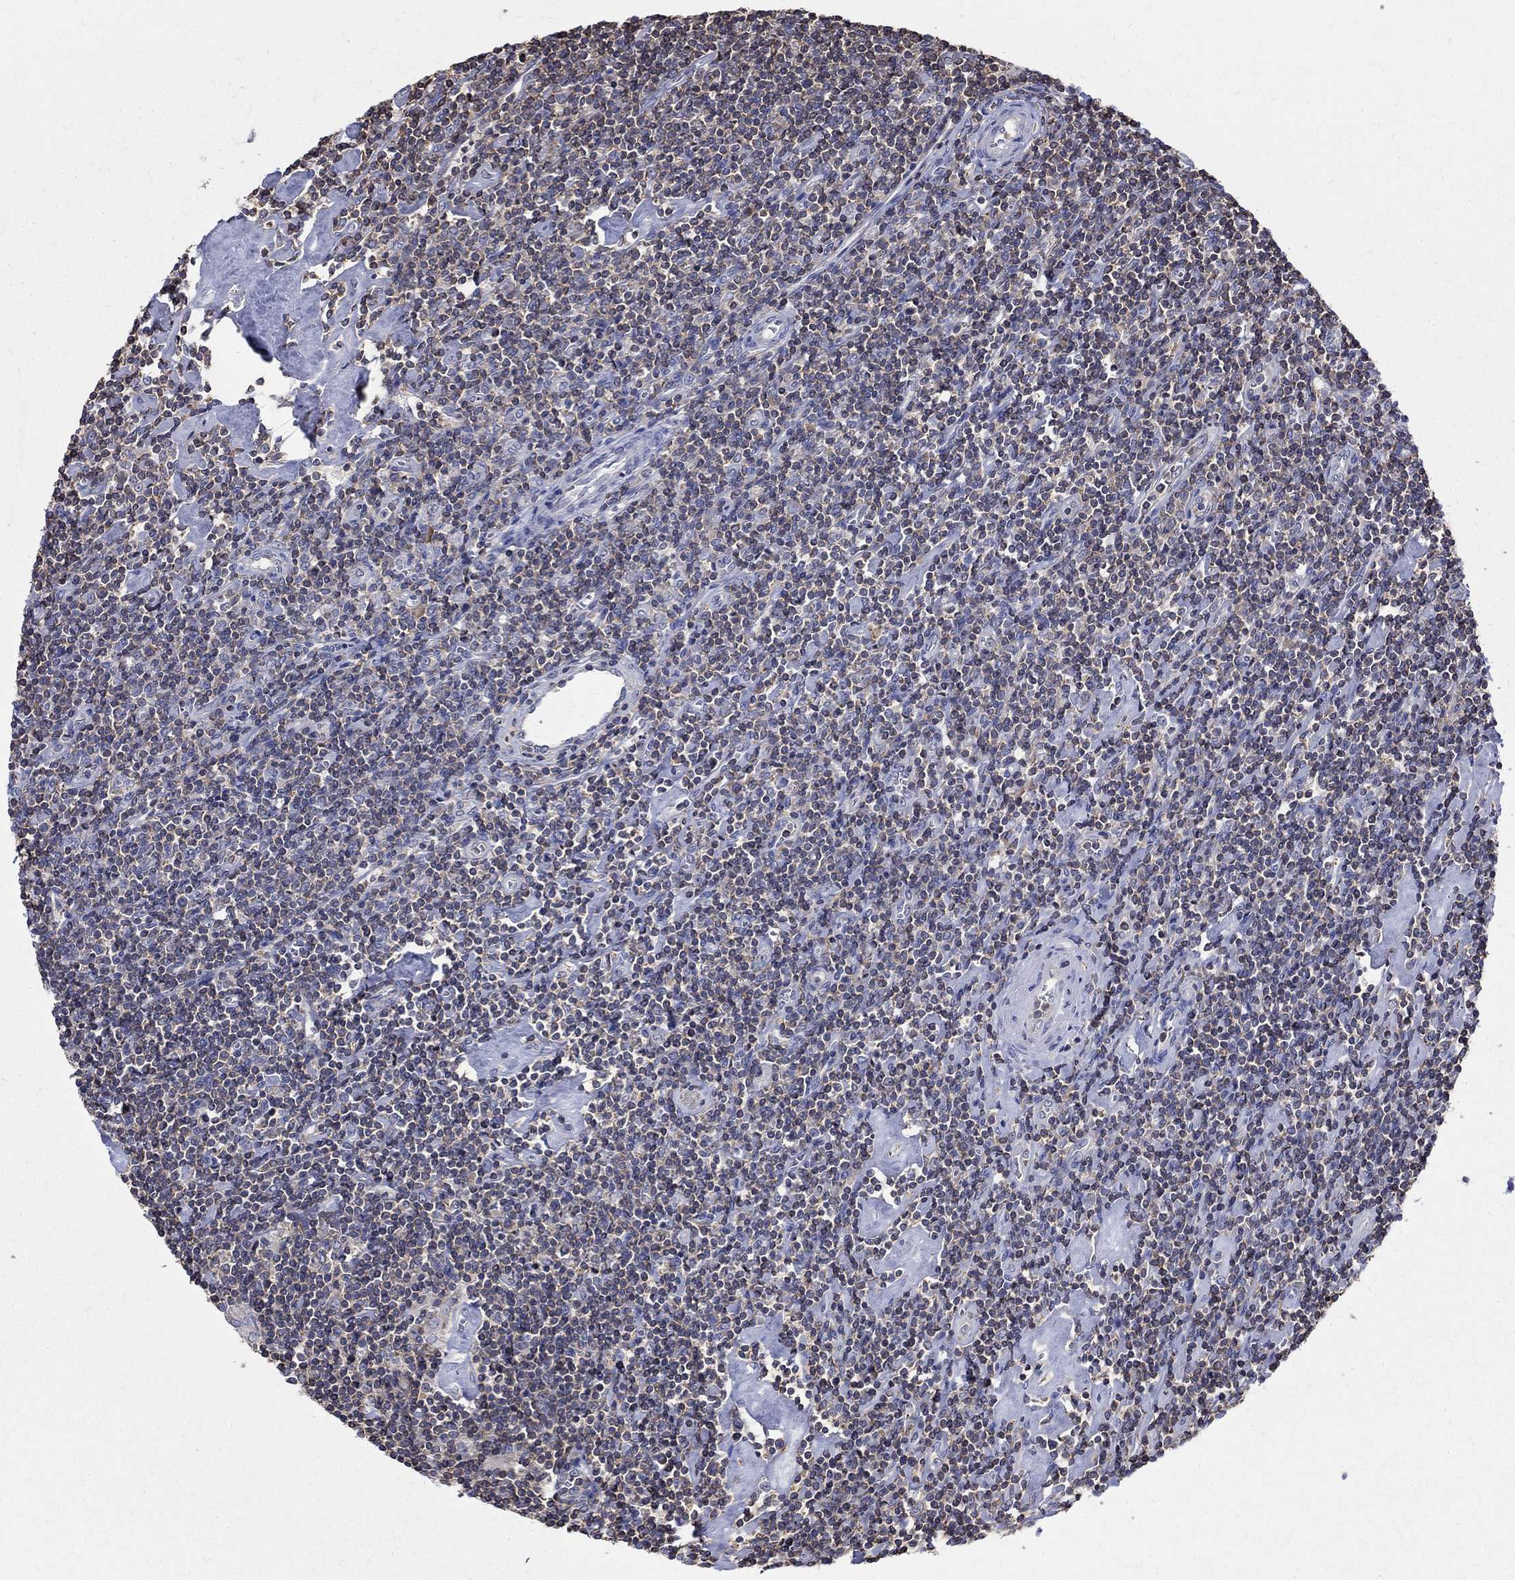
{"staining": {"intensity": "negative", "quantity": "none", "location": "none"}, "tissue": "lymphoma", "cell_type": "Tumor cells", "image_type": "cancer", "snomed": [{"axis": "morphology", "description": "Hodgkin's disease, NOS"}, {"axis": "topography", "description": "Lymph node"}], "caption": "Micrograph shows no significant protein staining in tumor cells of lymphoma.", "gene": "AGAP2", "patient": {"sex": "male", "age": 40}}